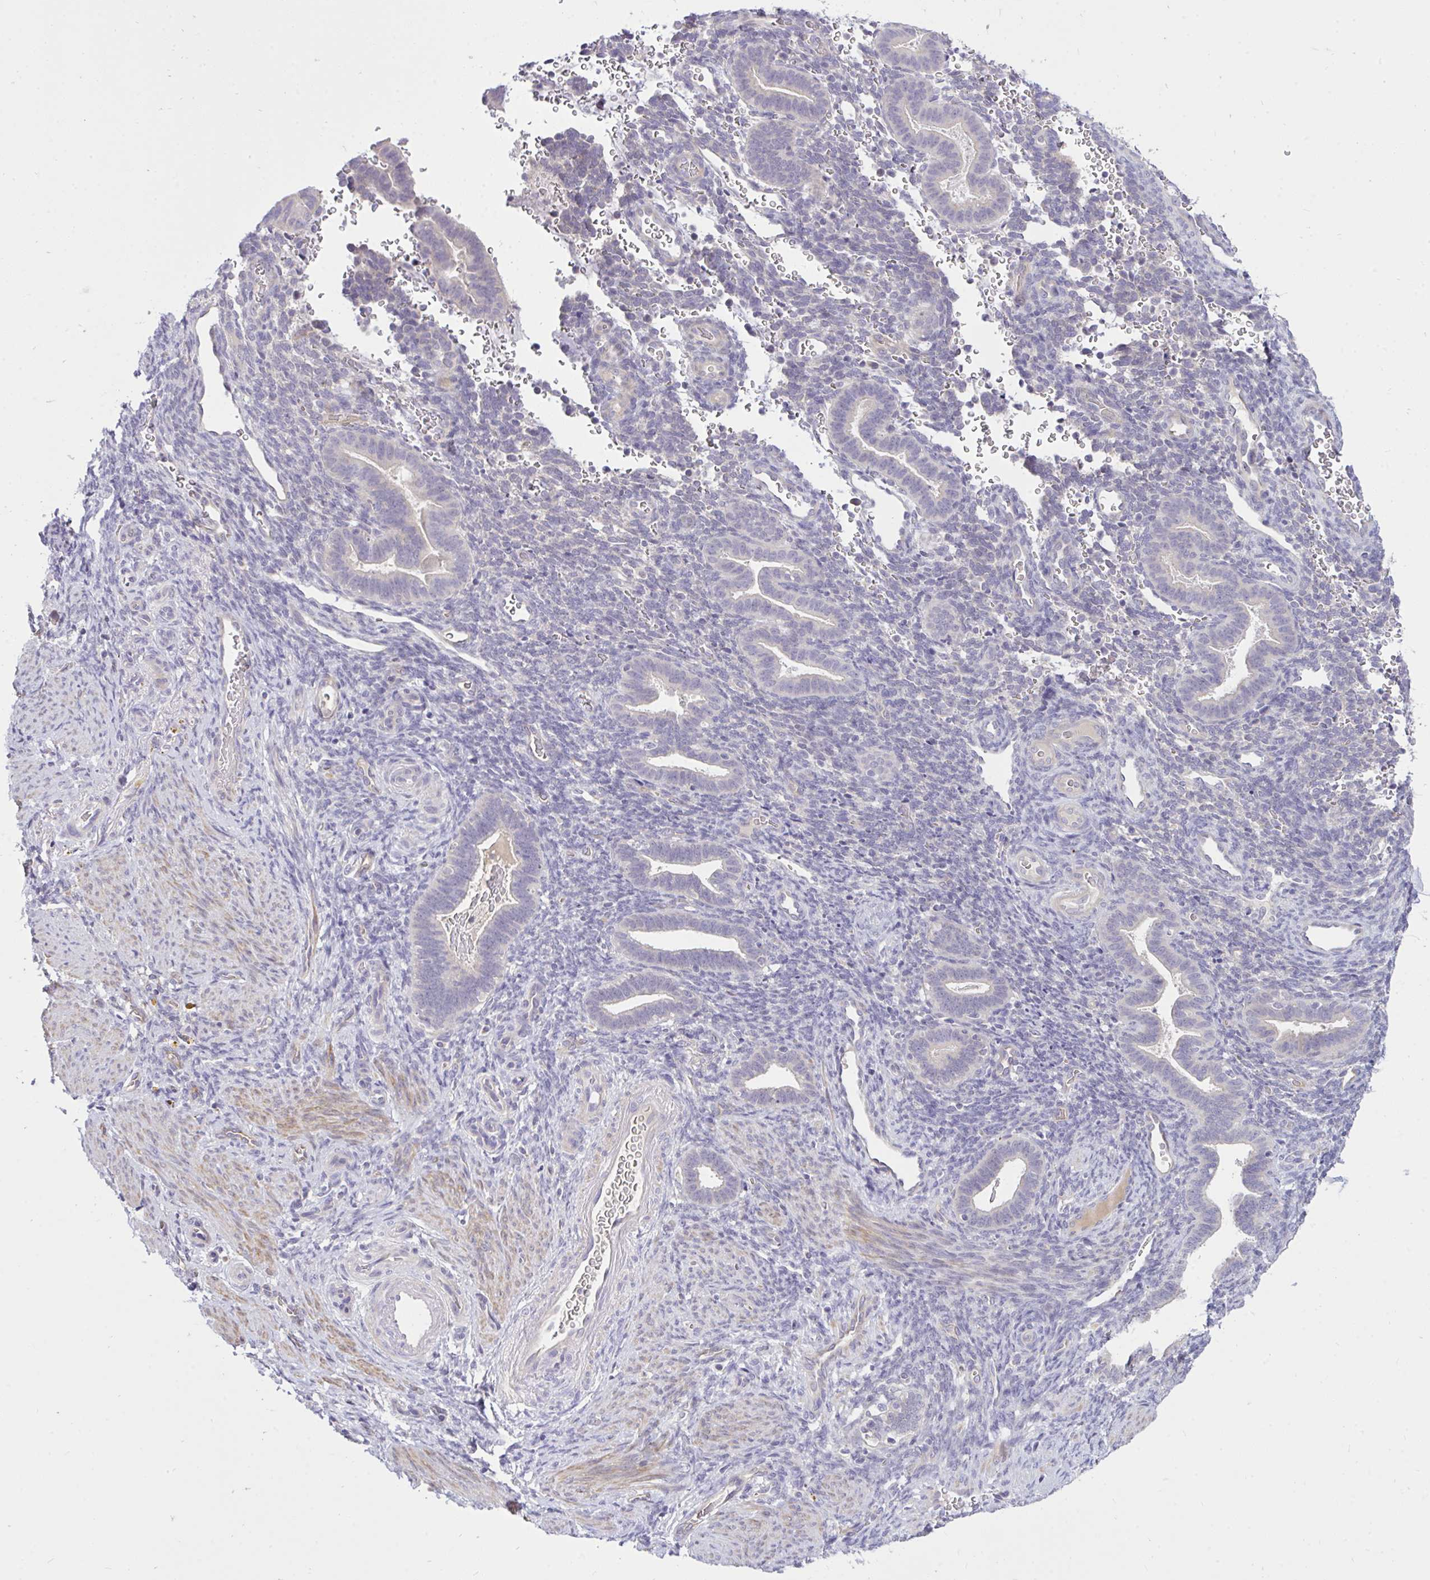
{"staining": {"intensity": "negative", "quantity": "none", "location": "none"}, "tissue": "endometrium", "cell_type": "Cells in endometrial stroma", "image_type": "normal", "snomed": [{"axis": "morphology", "description": "Normal tissue, NOS"}, {"axis": "topography", "description": "Endometrium"}], "caption": "This is an immunohistochemistry (IHC) micrograph of unremarkable human endometrium. There is no positivity in cells in endometrial stroma.", "gene": "C19orf54", "patient": {"sex": "female", "age": 34}}